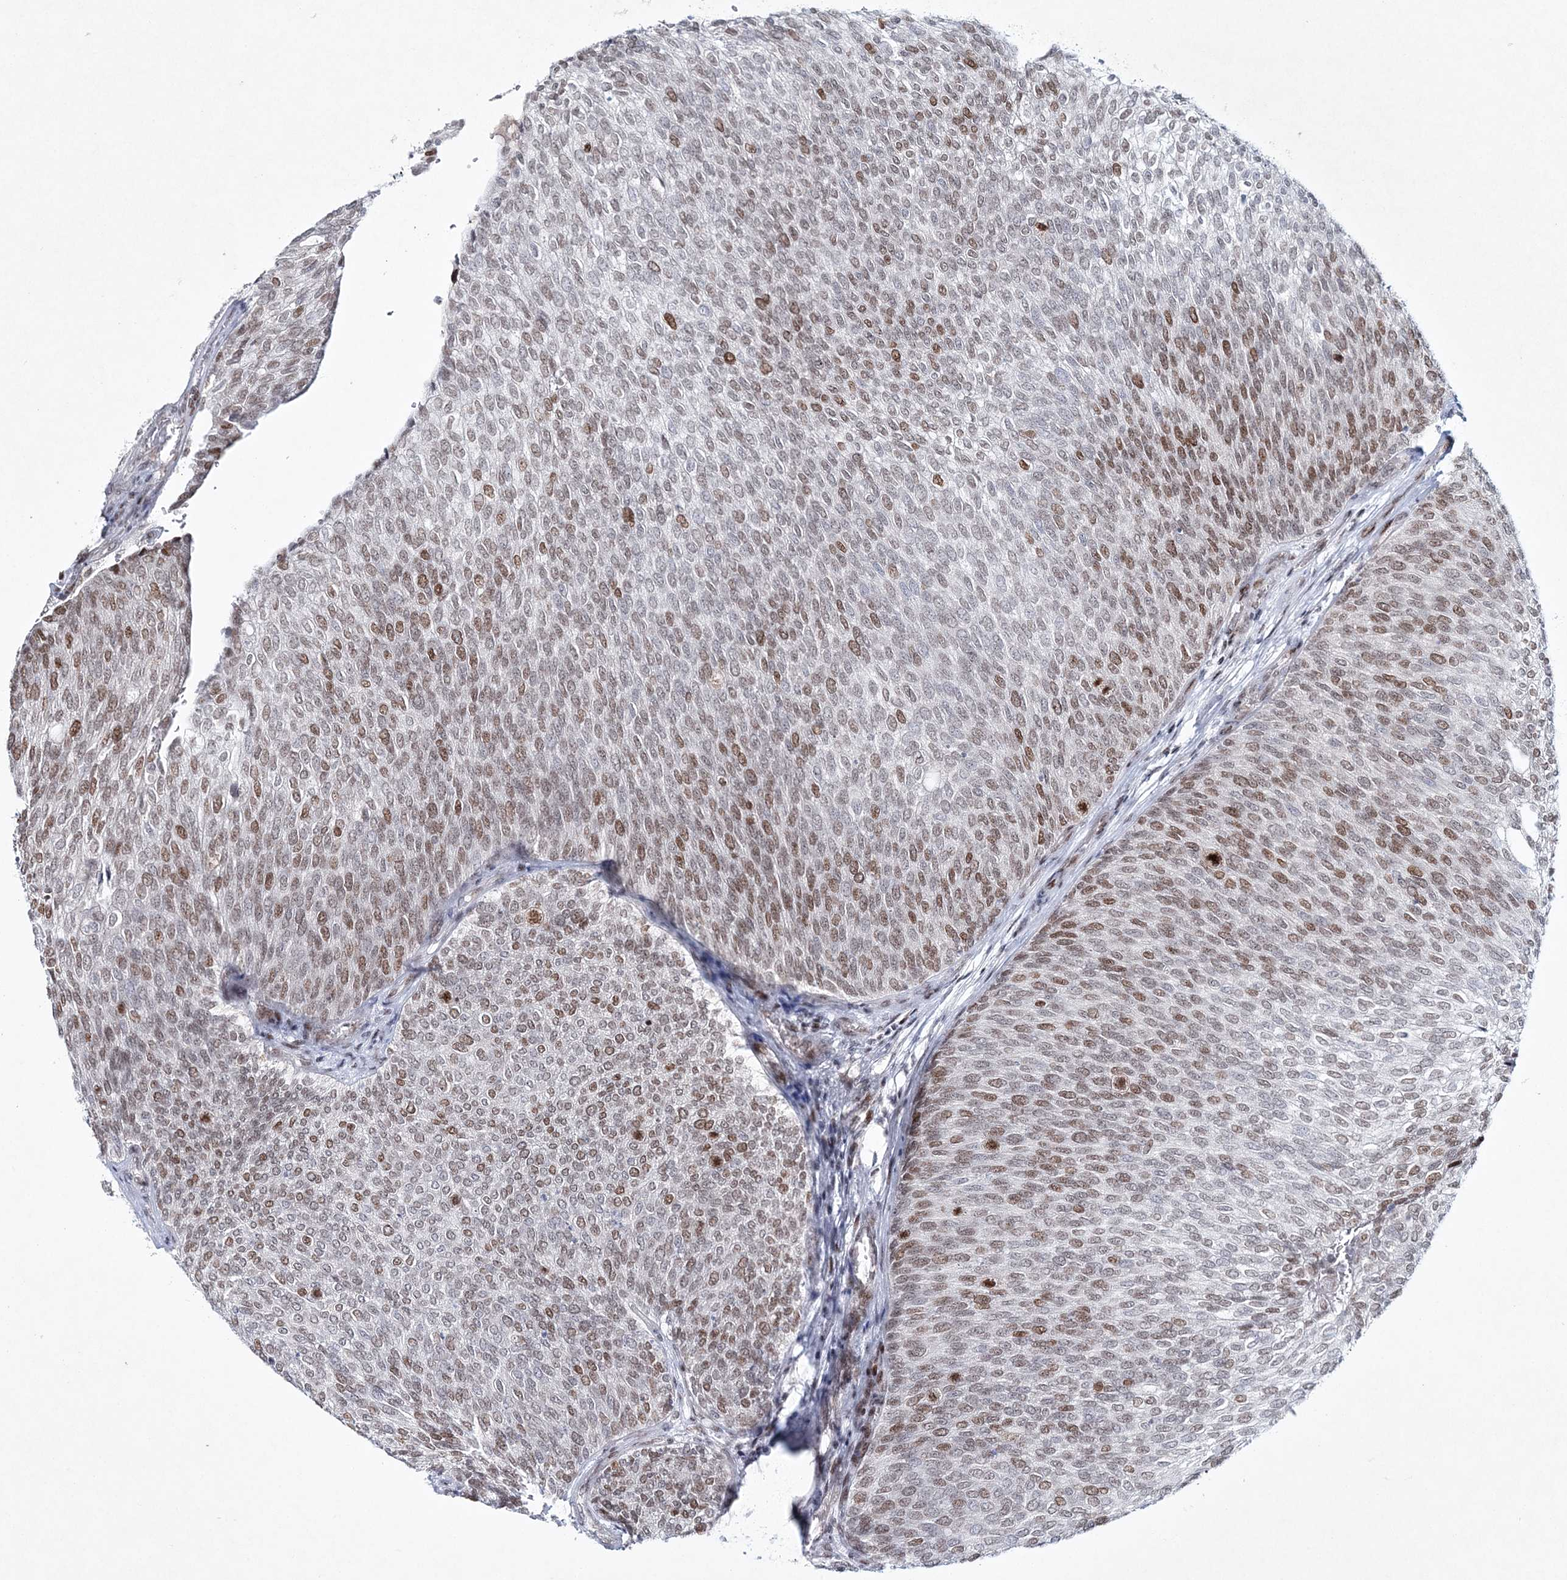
{"staining": {"intensity": "moderate", "quantity": ">75%", "location": "nuclear"}, "tissue": "urothelial cancer", "cell_type": "Tumor cells", "image_type": "cancer", "snomed": [{"axis": "morphology", "description": "Urothelial carcinoma, Low grade"}, {"axis": "topography", "description": "Urinary bladder"}], "caption": "DAB immunohistochemical staining of human urothelial cancer shows moderate nuclear protein expression in approximately >75% of tumor cells.", "gene": "LRRFIP2", "patient": {"sex": "female", "age": 79}}